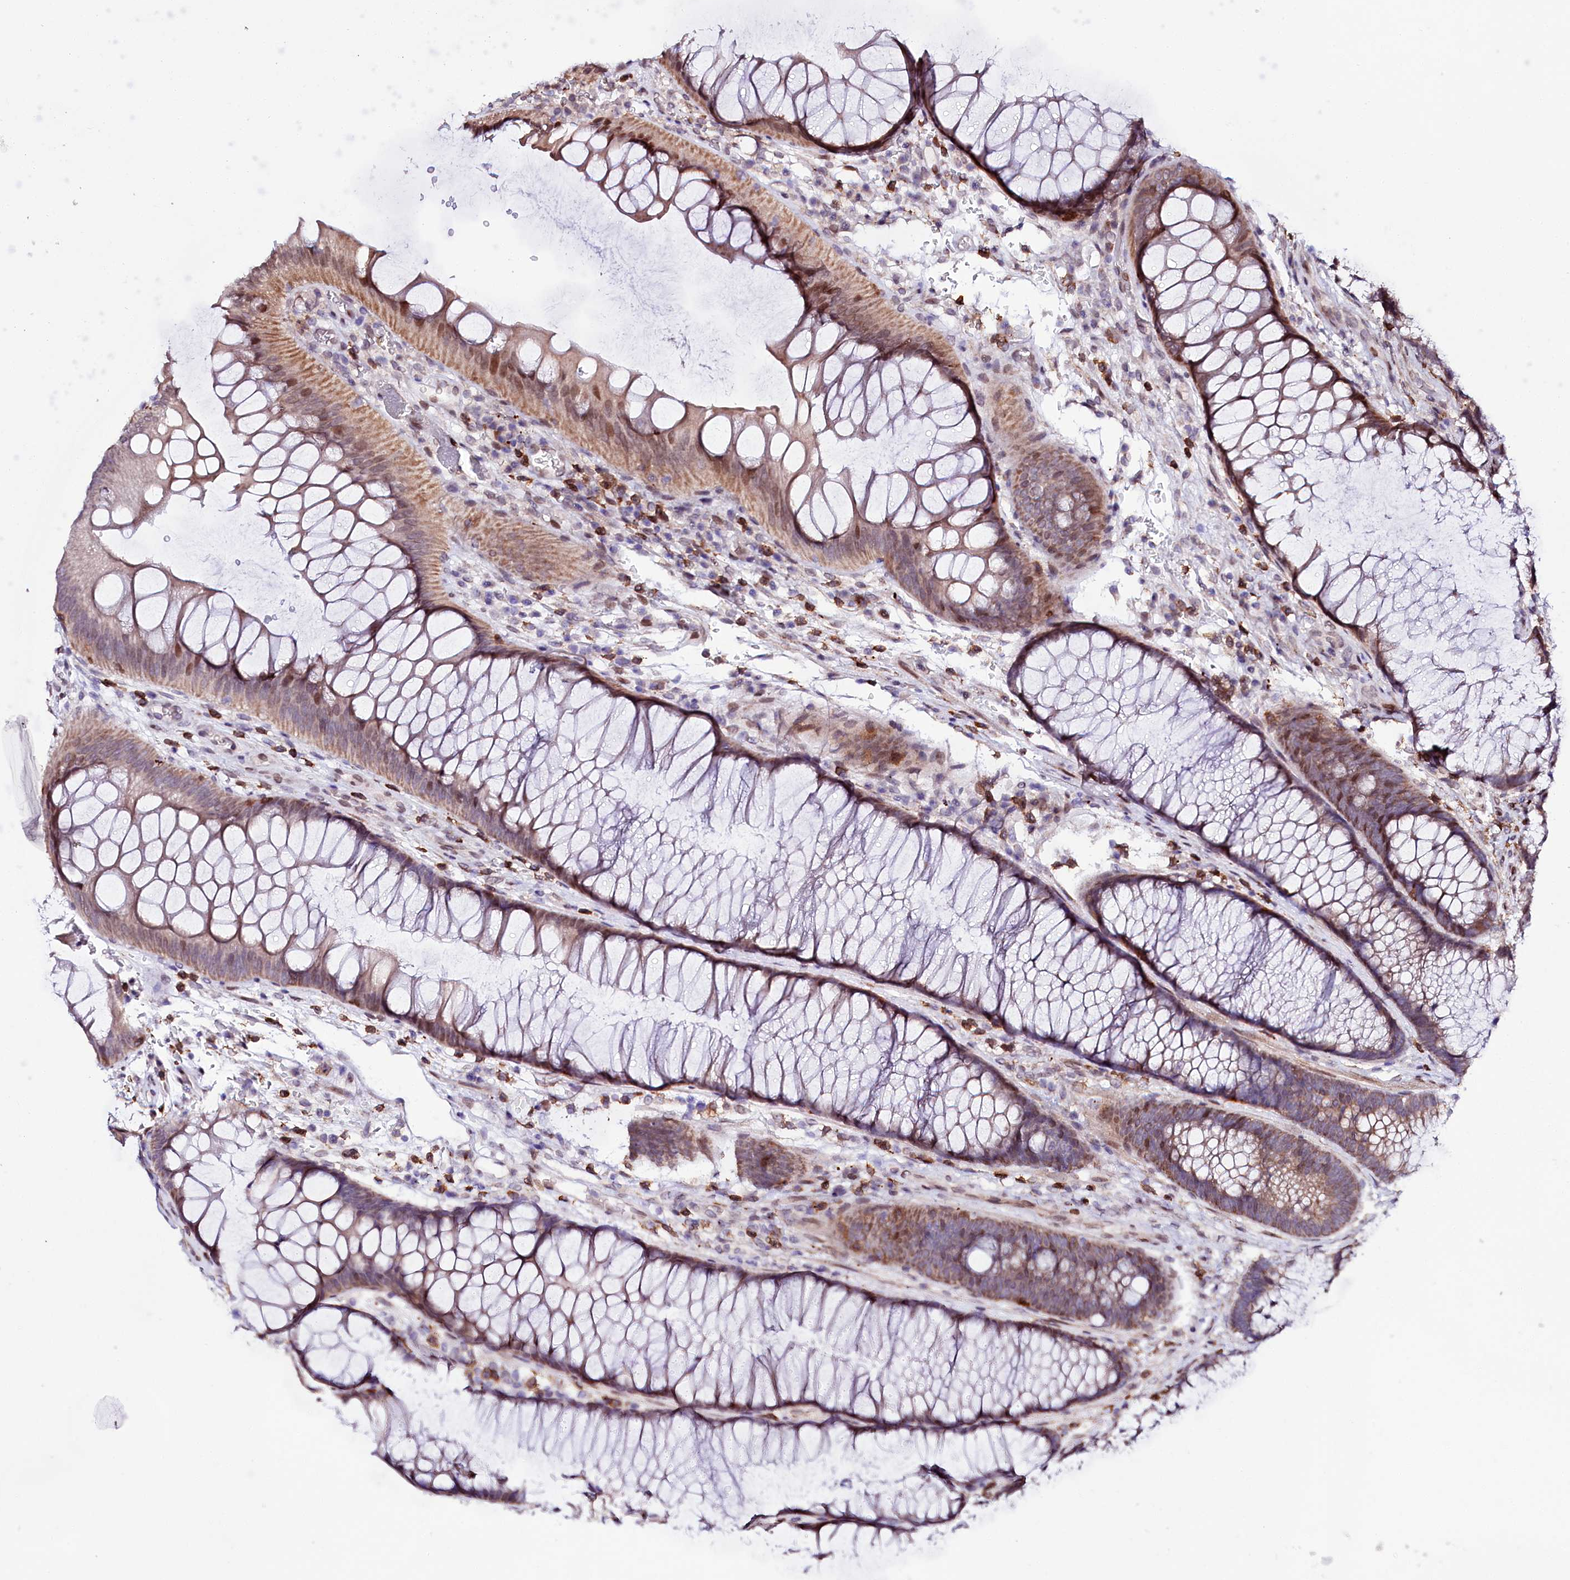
{"staining": {"intensity": "negative", "quantity": "none", "location": "none"}, "tissue": "colon", "cell_type": "Endothelial cells", "image_type": "normal", "snomed": [{"axis": "morphology", "description": "Normal tissue, NOS"}, {"axis": "topography", "description": "Colon"}], "caption": "The photomicrograph exhibits no staining of endothelial cells in benign colon.", "gene": "ZNF226", "patient": {"sex": "female", "age": 82}}